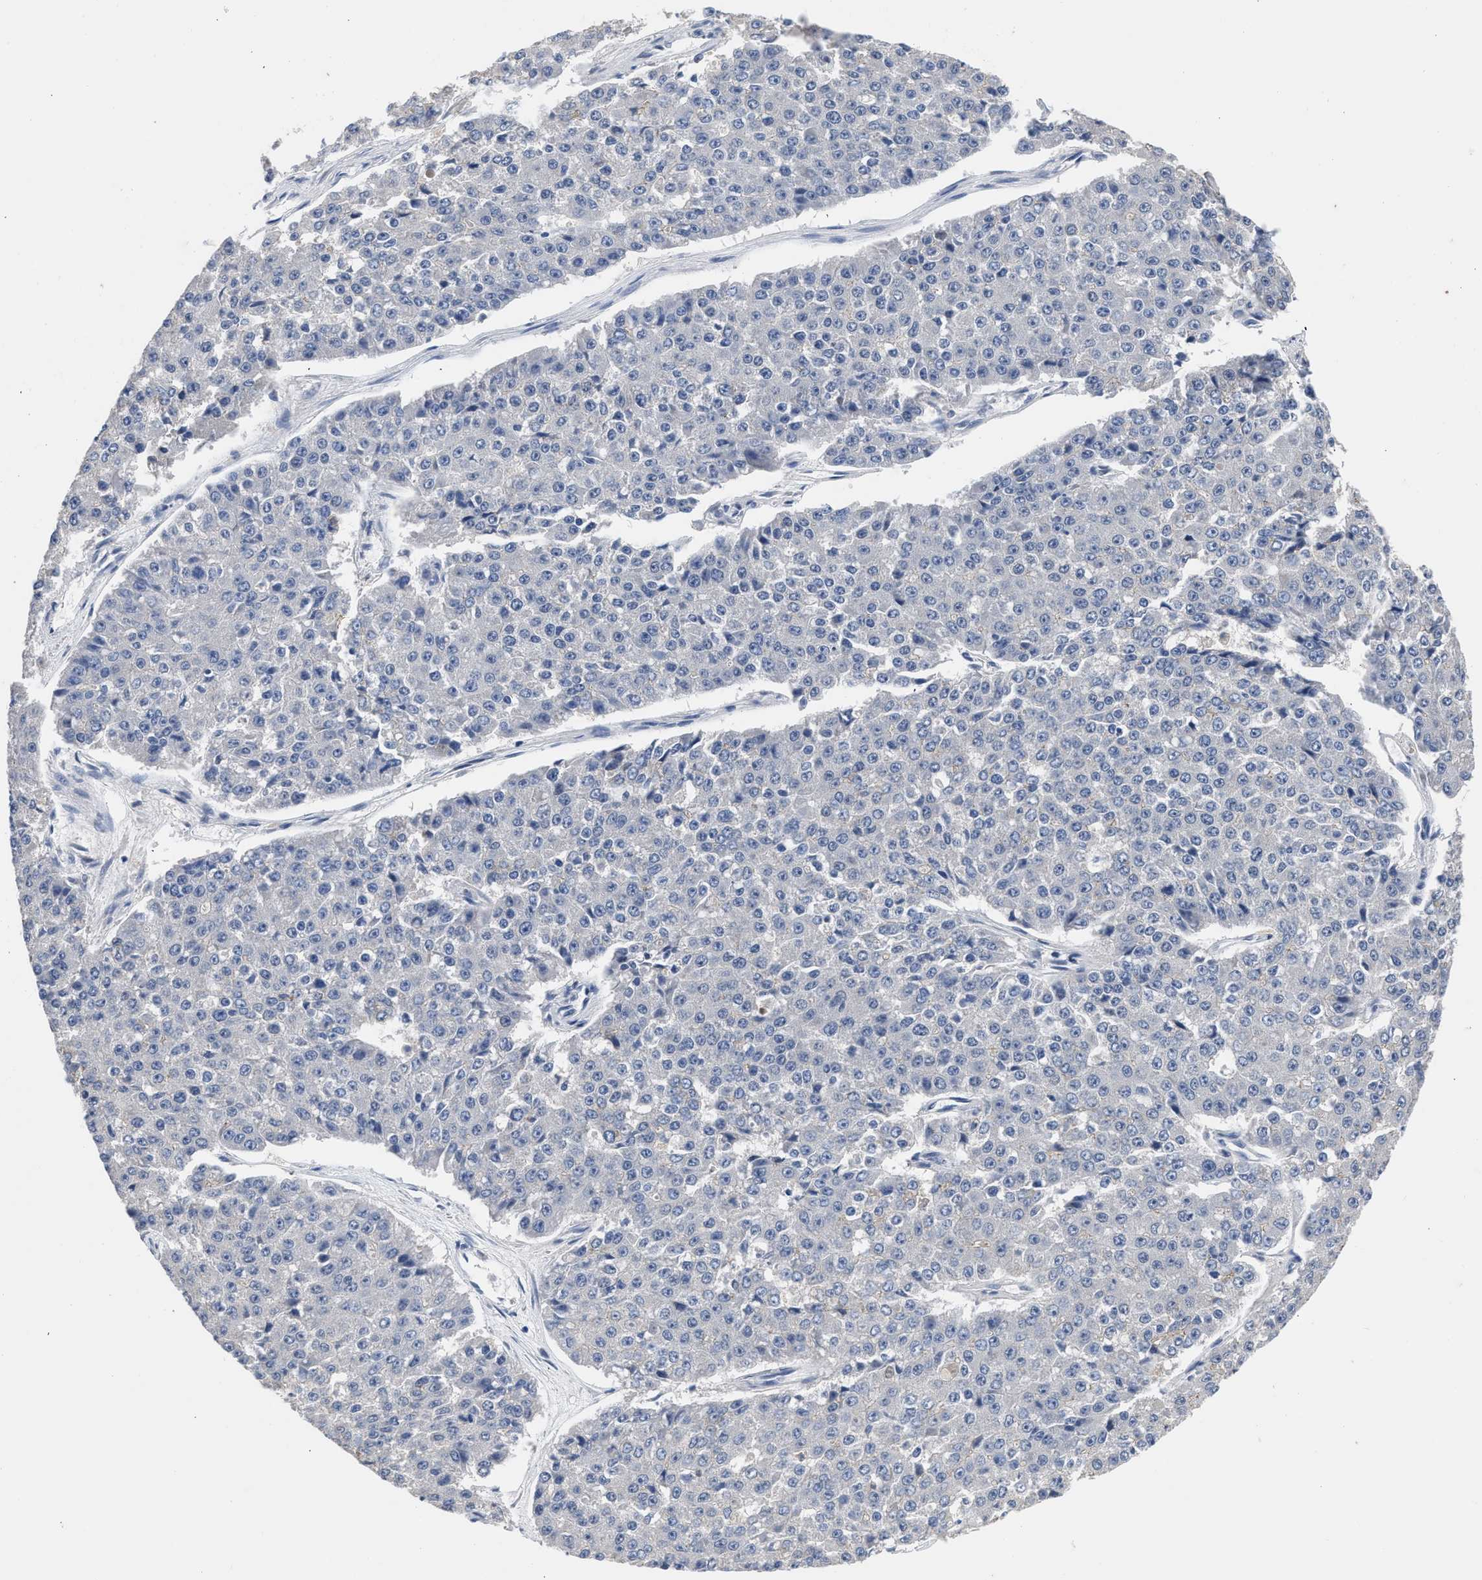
{"staining": {"intensity": "negative", "quantity": "none", "location": "none"}, "tissue": "pancreatic cancer", "cell_type": "Tumor cells", "image_type": "cancer", "snomed": [{"axis": "morphology", "description": "Adenocarcinoma, NOS"}, {"axis": "topography", "description": "Pancreas"}], "caption": "DAB immunohistochemical staining of adenocarcinoma (pancreatic) demonstrates no significant staining in tumor cells.", "gene": "CSF3R", "patient": {"sex": "male", "age": 50}}